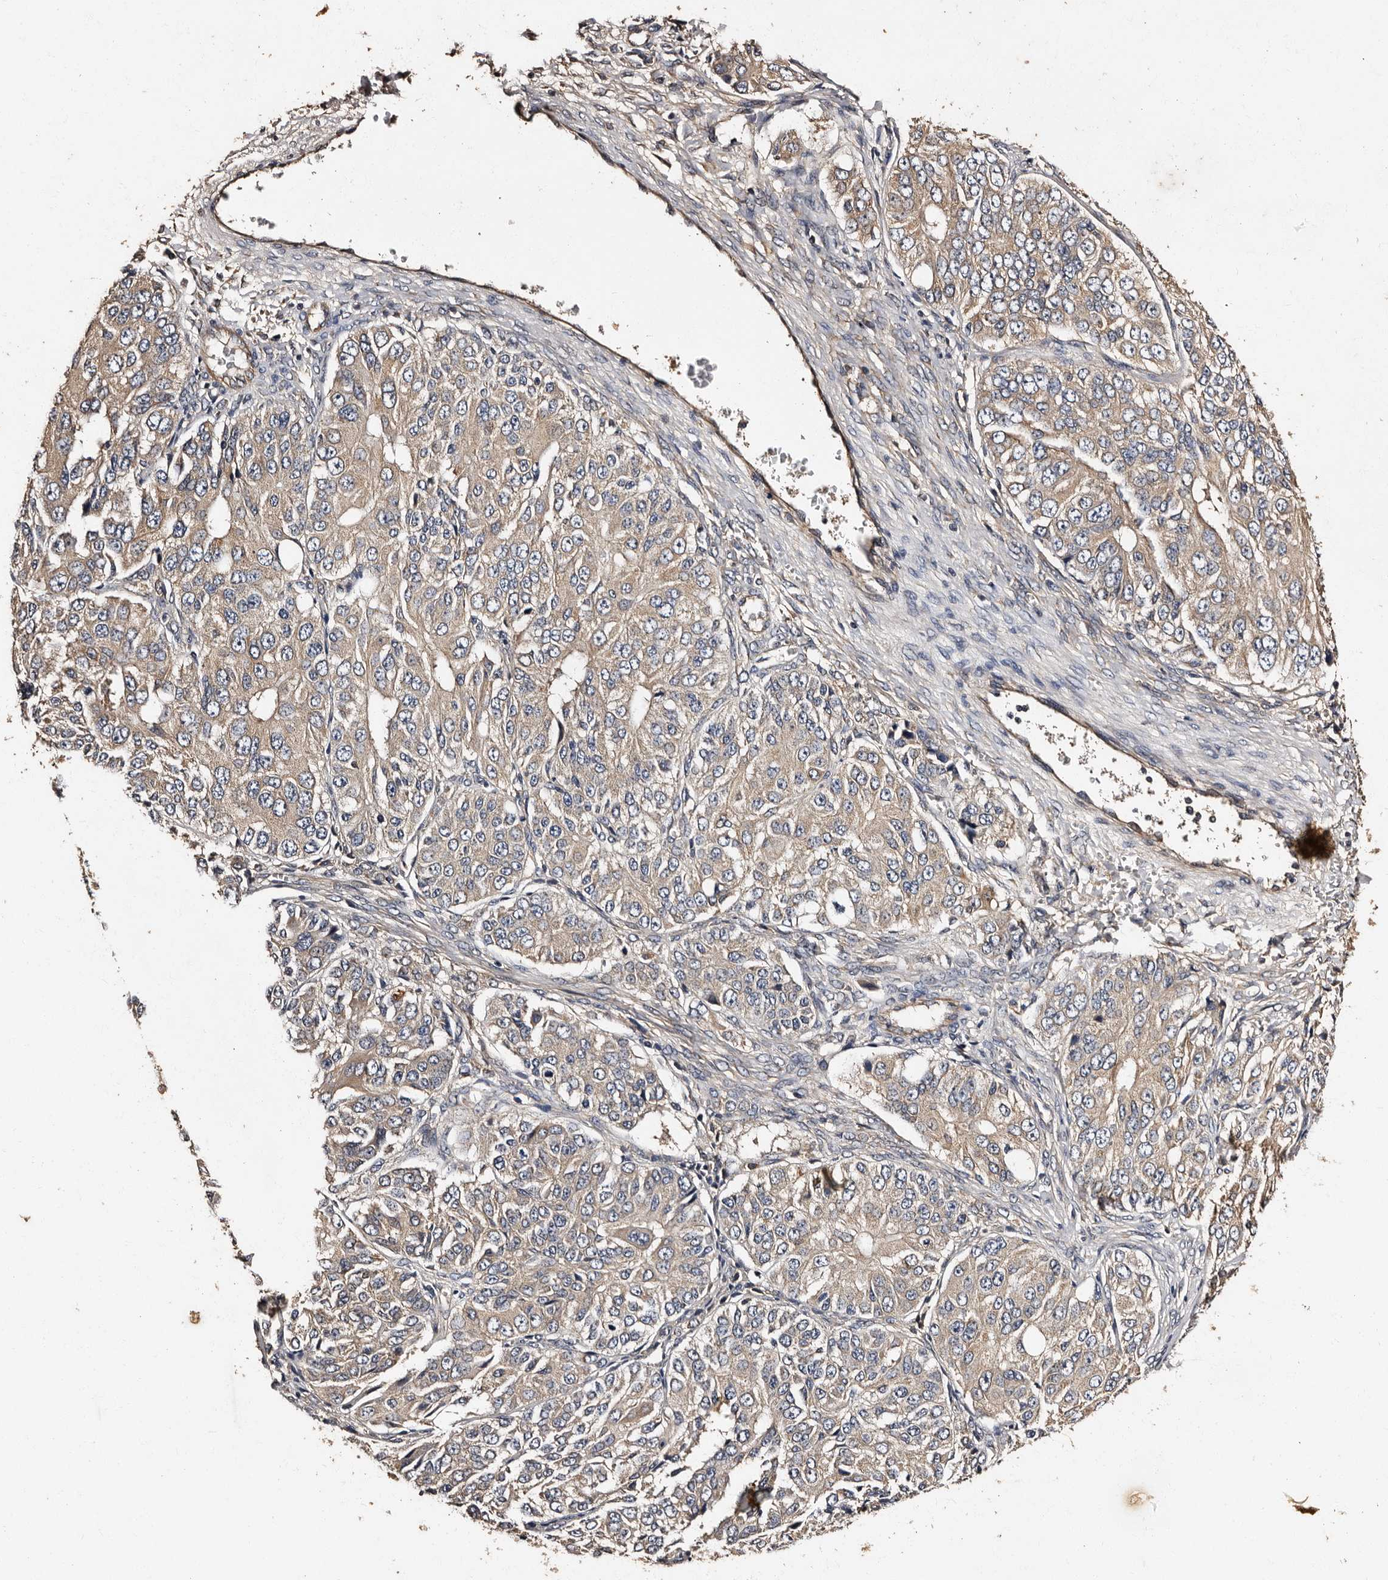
{"staining": {"intensity": "weak", "quantity": ">75%", "location": "cytoplasmic/membranous"}, "tissue": "ovarian cancer", "cell_type": "Tumor cells", "image_type": "cancer", "snomed": [{"axis": "morphology", "description": "Carcinoma, endometroid"}, {"axis": "topography", "description": "Ovary"}], "caption": "Ovarian endometroid carcinoma stained with a brown dye displays weak cytoplasmic/membranous positive expression in about >75% of tumor cells.", "gene": "ADCK5", "patient": {"sex": "female", "age": 51}}